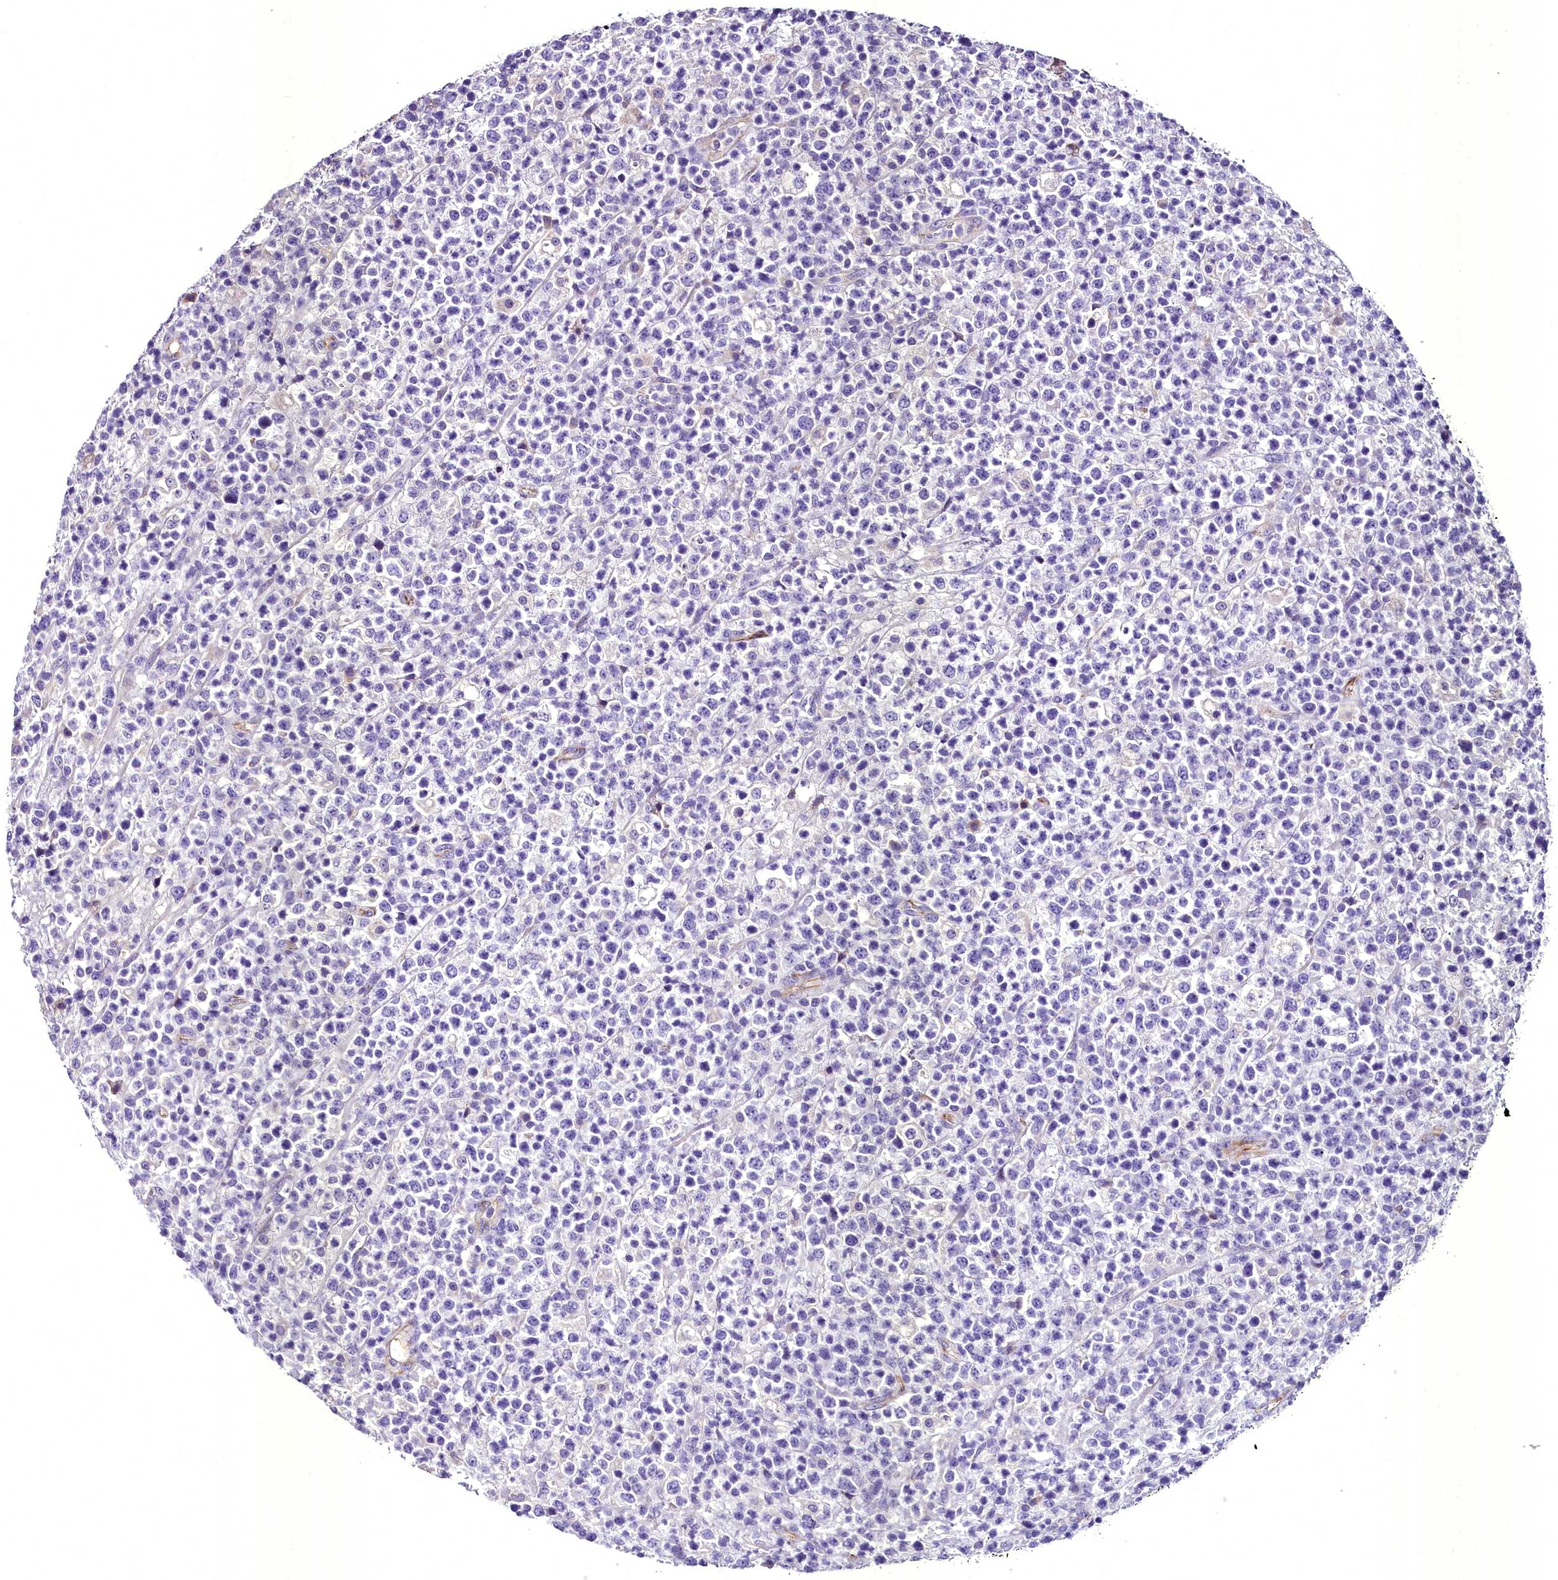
{"staining": {"intensity": "negative", "quantity": "none", "location": "none"}, "tissue": "lymphoma", "cell_type": "Tumor cells", "image_type": "cancer", "snomed": [{"axis": "morphology", "description": "Malignant lymphoma, non-Hodgkin's type, High grade"}, {"axis": "topography", "description": "Colon"}], "caption": "Immunohistochemistry (IHC) photomicrograph of human high-grade malignant lymphoma, non-Hodgkin's type stained for a protein (brown), which displays no expression in tumor cells. (Stains: DAB immunohistochemistry (IHC) with hematoxylin counter stain, Microscopy: brightfield microscopy at high magnification).", "gene": "MS4A18", "patient": {"sex": "female", "age": 53}}